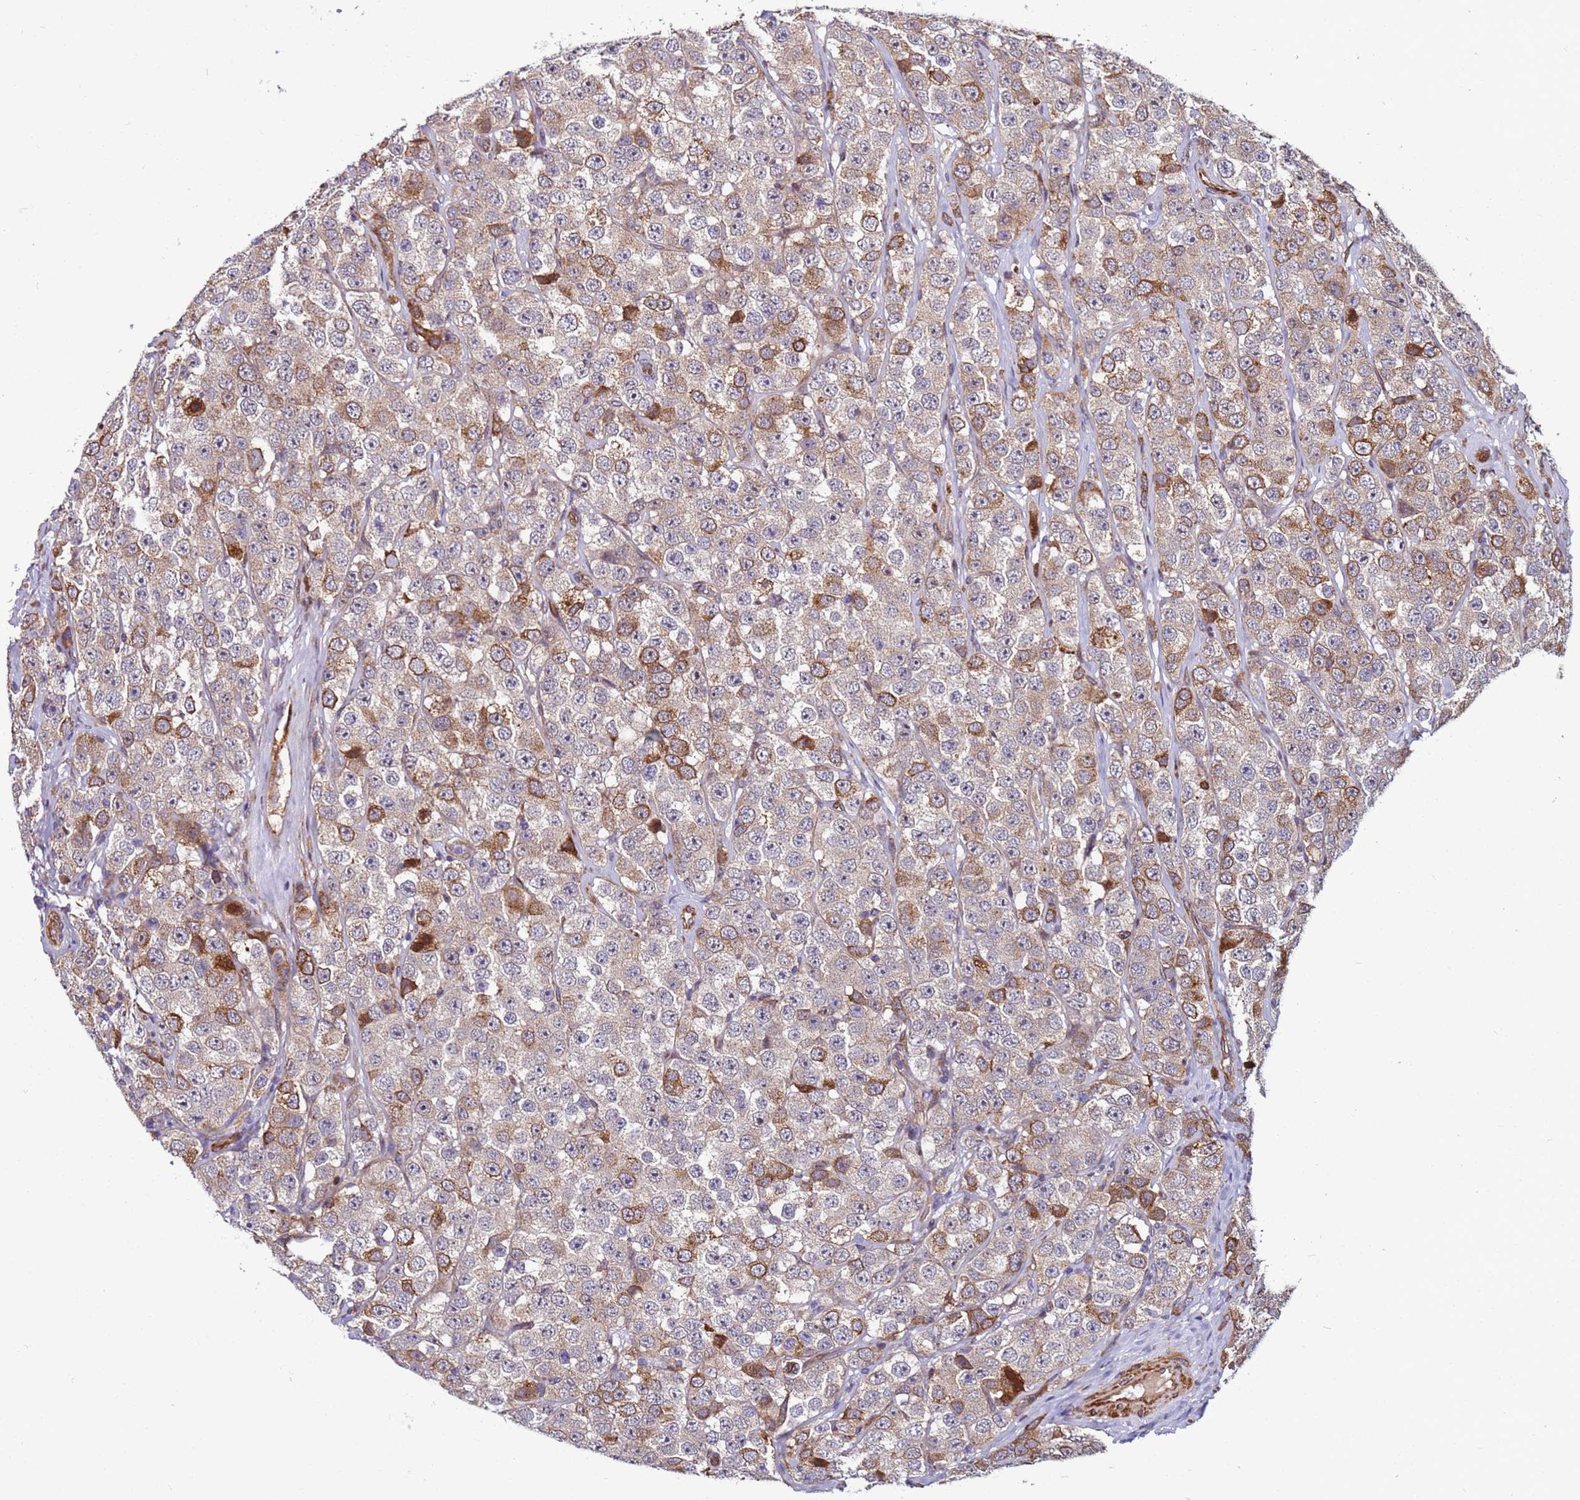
{"staining": {"intensity": "moderate", "quantity": "25%-75%", "location": "cytoplasmic/membranous"}, "tissue": "testis cancer", "cell_type": "Tumor cells", "image_type": "cancer", "snomed": [{"axis": "morphology", "description": "Seminoma, NOS"}, {"axis": "topography", "description": "Testis"}], "caption": "Testis seminoma stained with IHC shows moderate cytoplasmic/membranous expression in approximately 25%-75% of tumor cells. The staining is performed using DAB brown chromogen to label protein expression. The nuclei are counter-stained blue using hematoxylin.", "gene": "MCRIP1", "patient": {"sex": "male", "age": 28}}